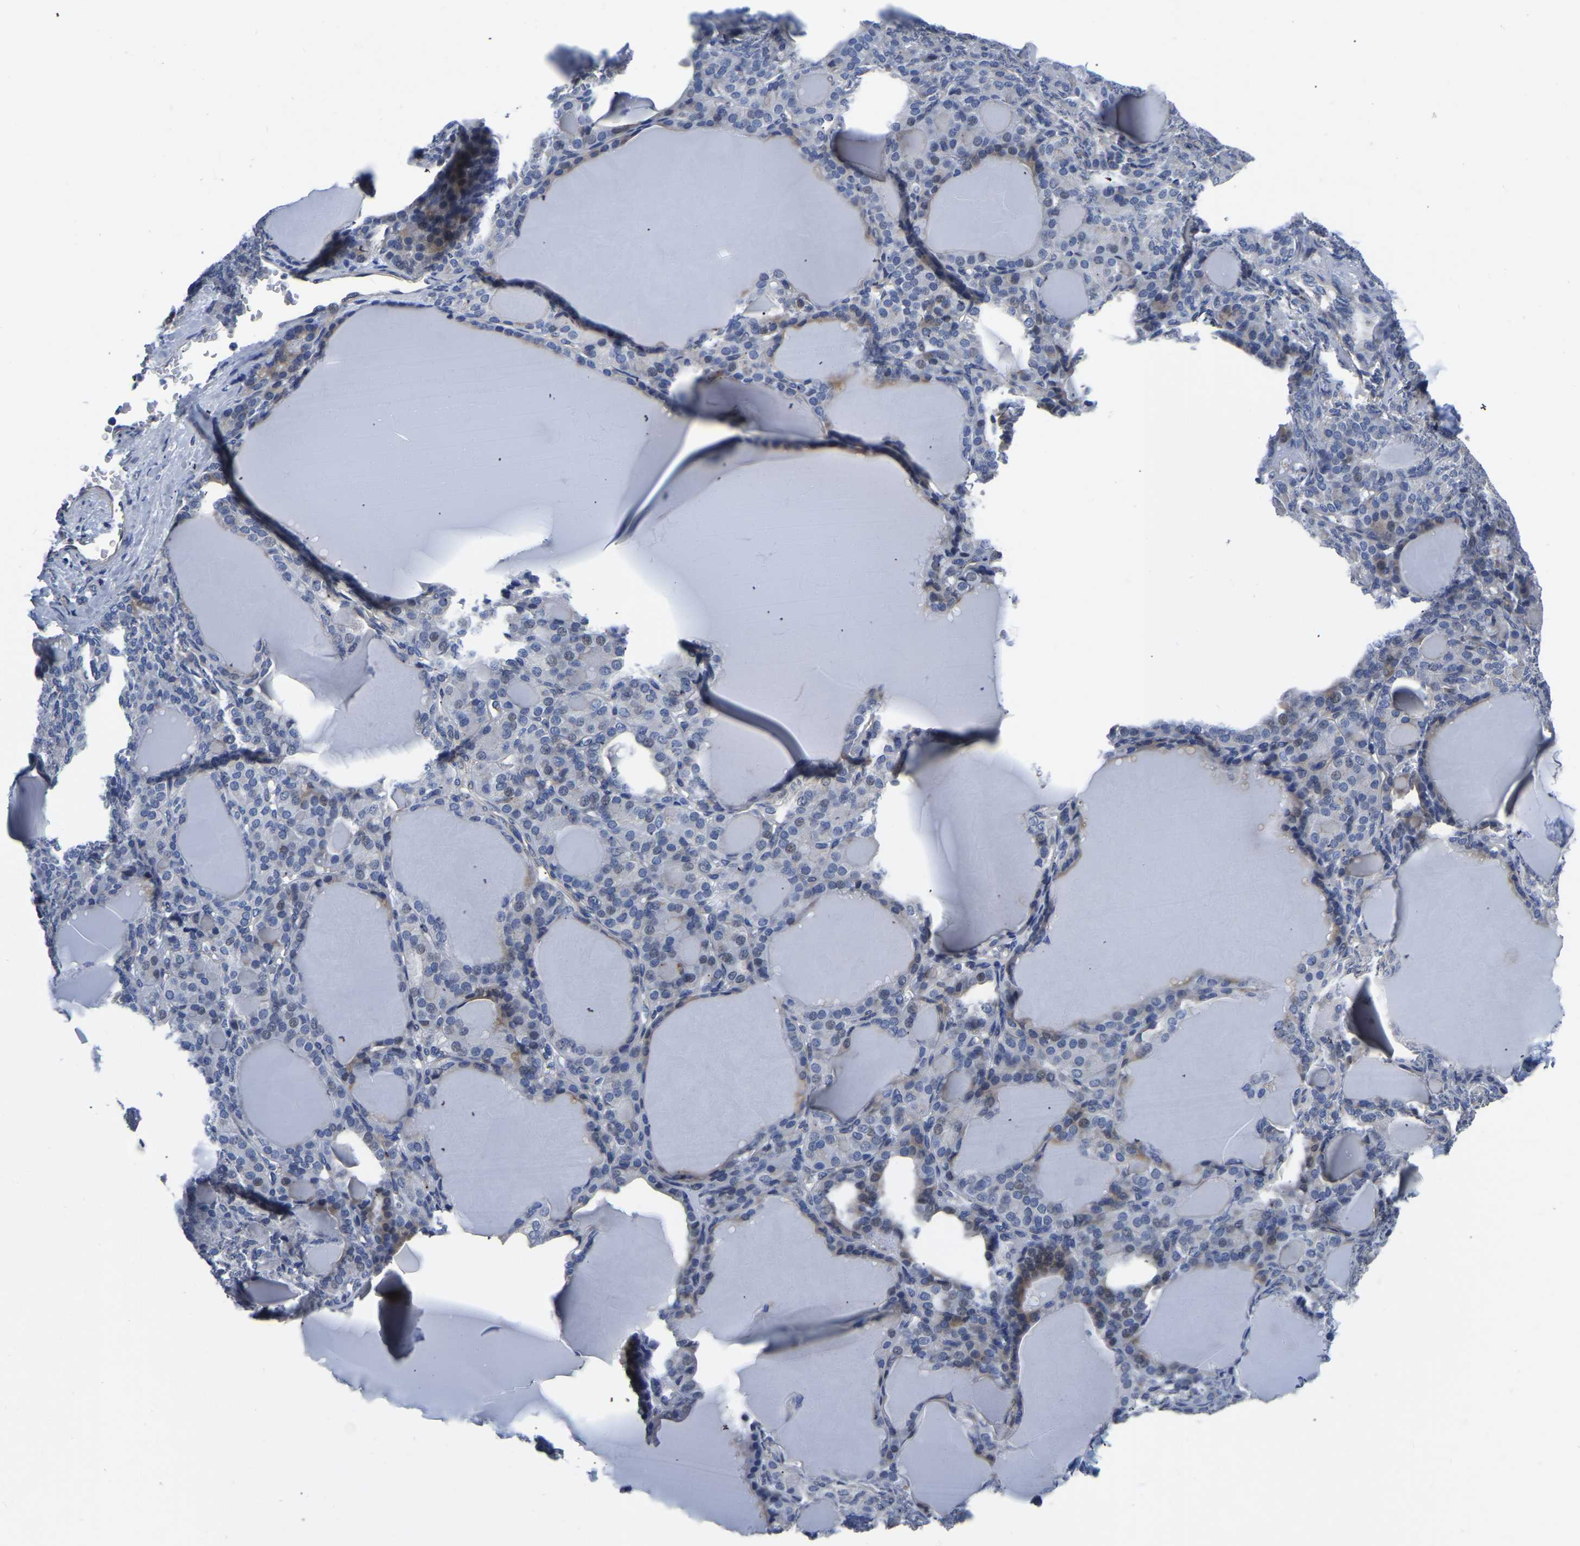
{"staining": {"intensity": "weak", "quantity": "25%-75%", "location": "cytoplasmic/membranous"}, "tissue": "thyroid gland", "cell_type": "Glandular cells", "image_type": "normal", "snomed": [{"axis": "morphology", "description": "Normal tissue, NOS"}, {"axis": "topography", "description": "Thyroid gland"}], "caption": "Immunohistochemistry staining of unremarkable thyroid gland, which displays low levels of weak cytoplasmic/membranous positivity in about 25%-75% of glandular cells indicating weak cytoplasmic/membranous protein expression. The staining was performed using DAB (3,3'-diaminobenzidine) (brown) for protein detection and nuclei were counterstained in hematoxylin (blue).", "gene": "PDLIM7", "patient": {"sex": "female", "age": 28}}